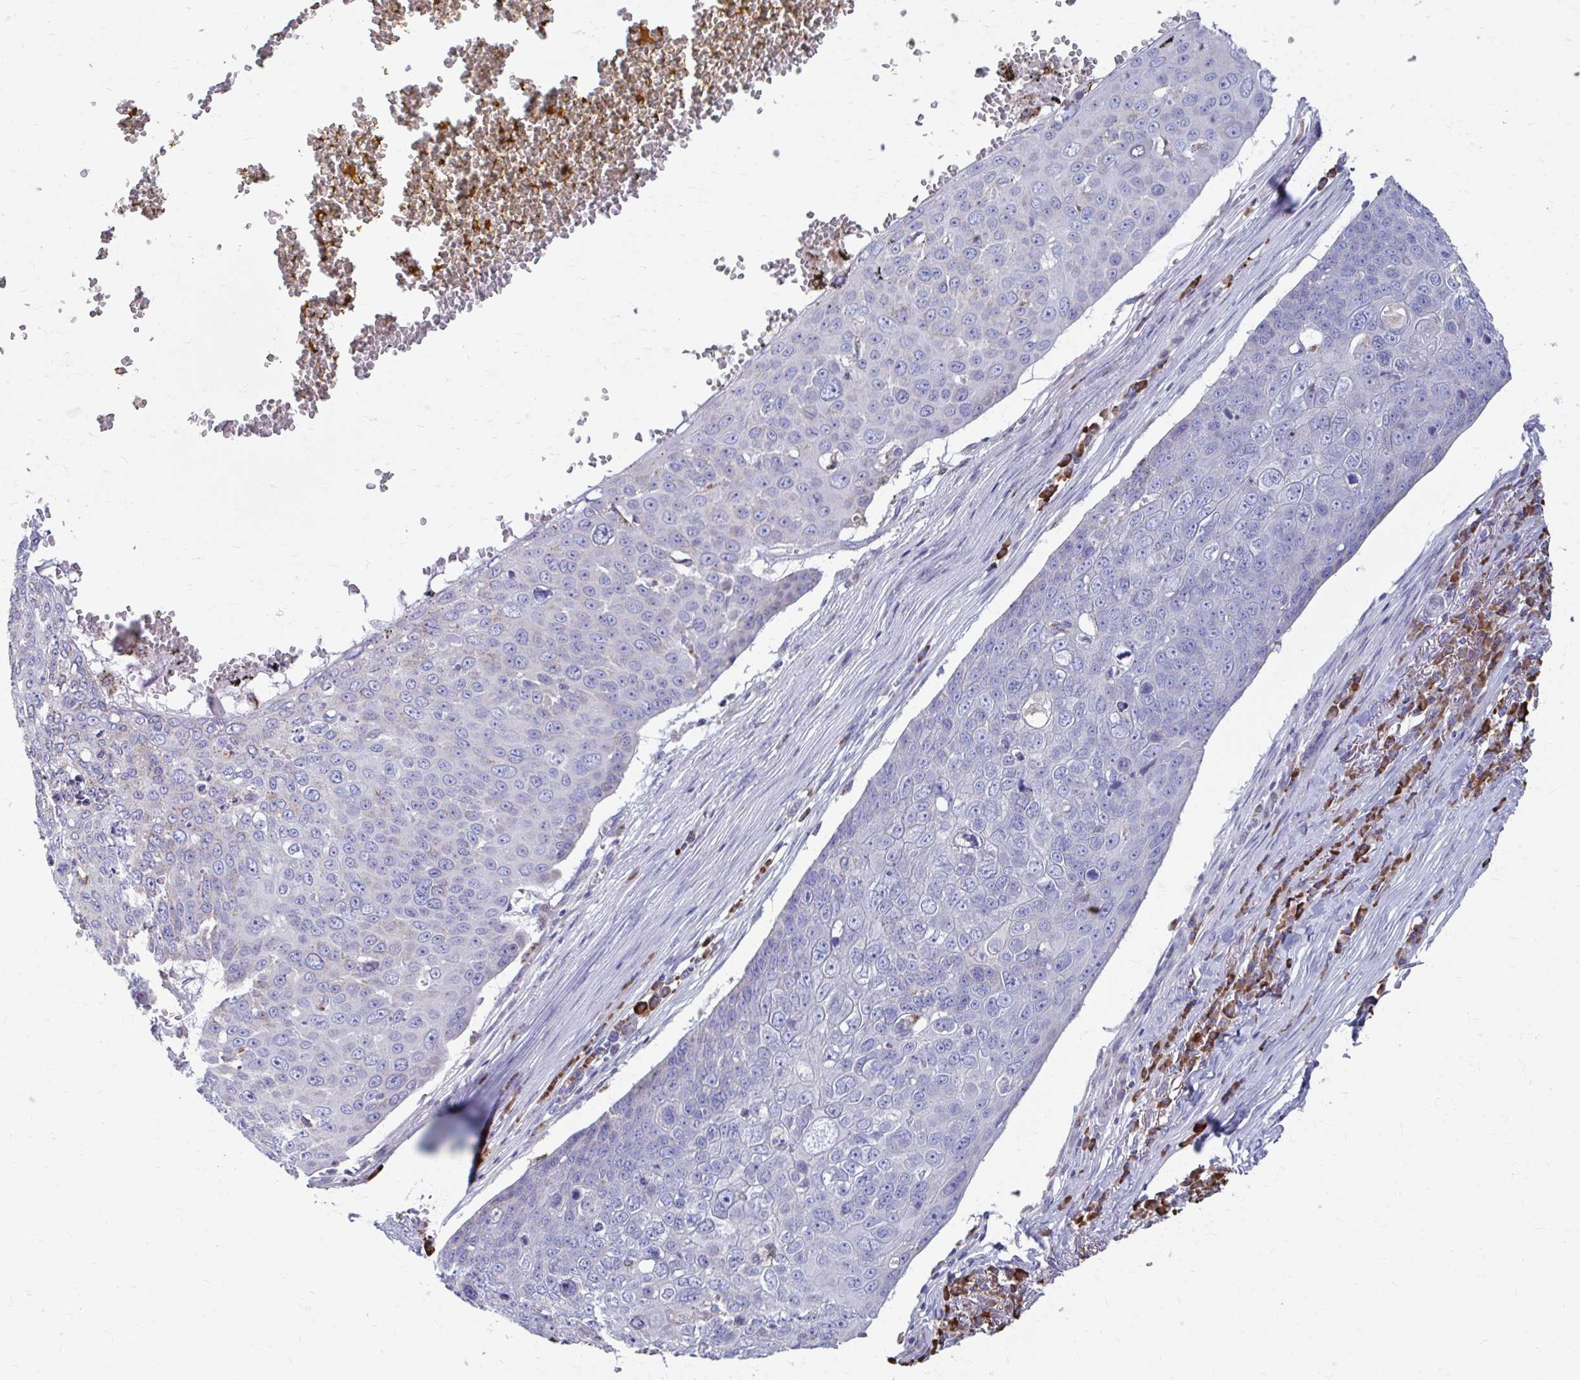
{"staining": {"intensity": "negative", "quantity": "none", "location": "none"}, "tissue": "skin cancer", "cell_type": "Tumor cells", "image_type": "cancer", "snomed": [{"axis": "morphology", "description": "Squamous cell carcinoma, NOS"}, {"axis": "topography", "description": "Skin"}], "caption": "Immunohistochemical staining of skin cancer reveals no significant positivity in tumor cells. The staining is performed using DAB (3,3'-diaminobenzidine) brown chromogen with nuclei counter-stained in using hematoxylin.", "gene": "FKBP2", "patient": {"sex": "male", "age": 71}}